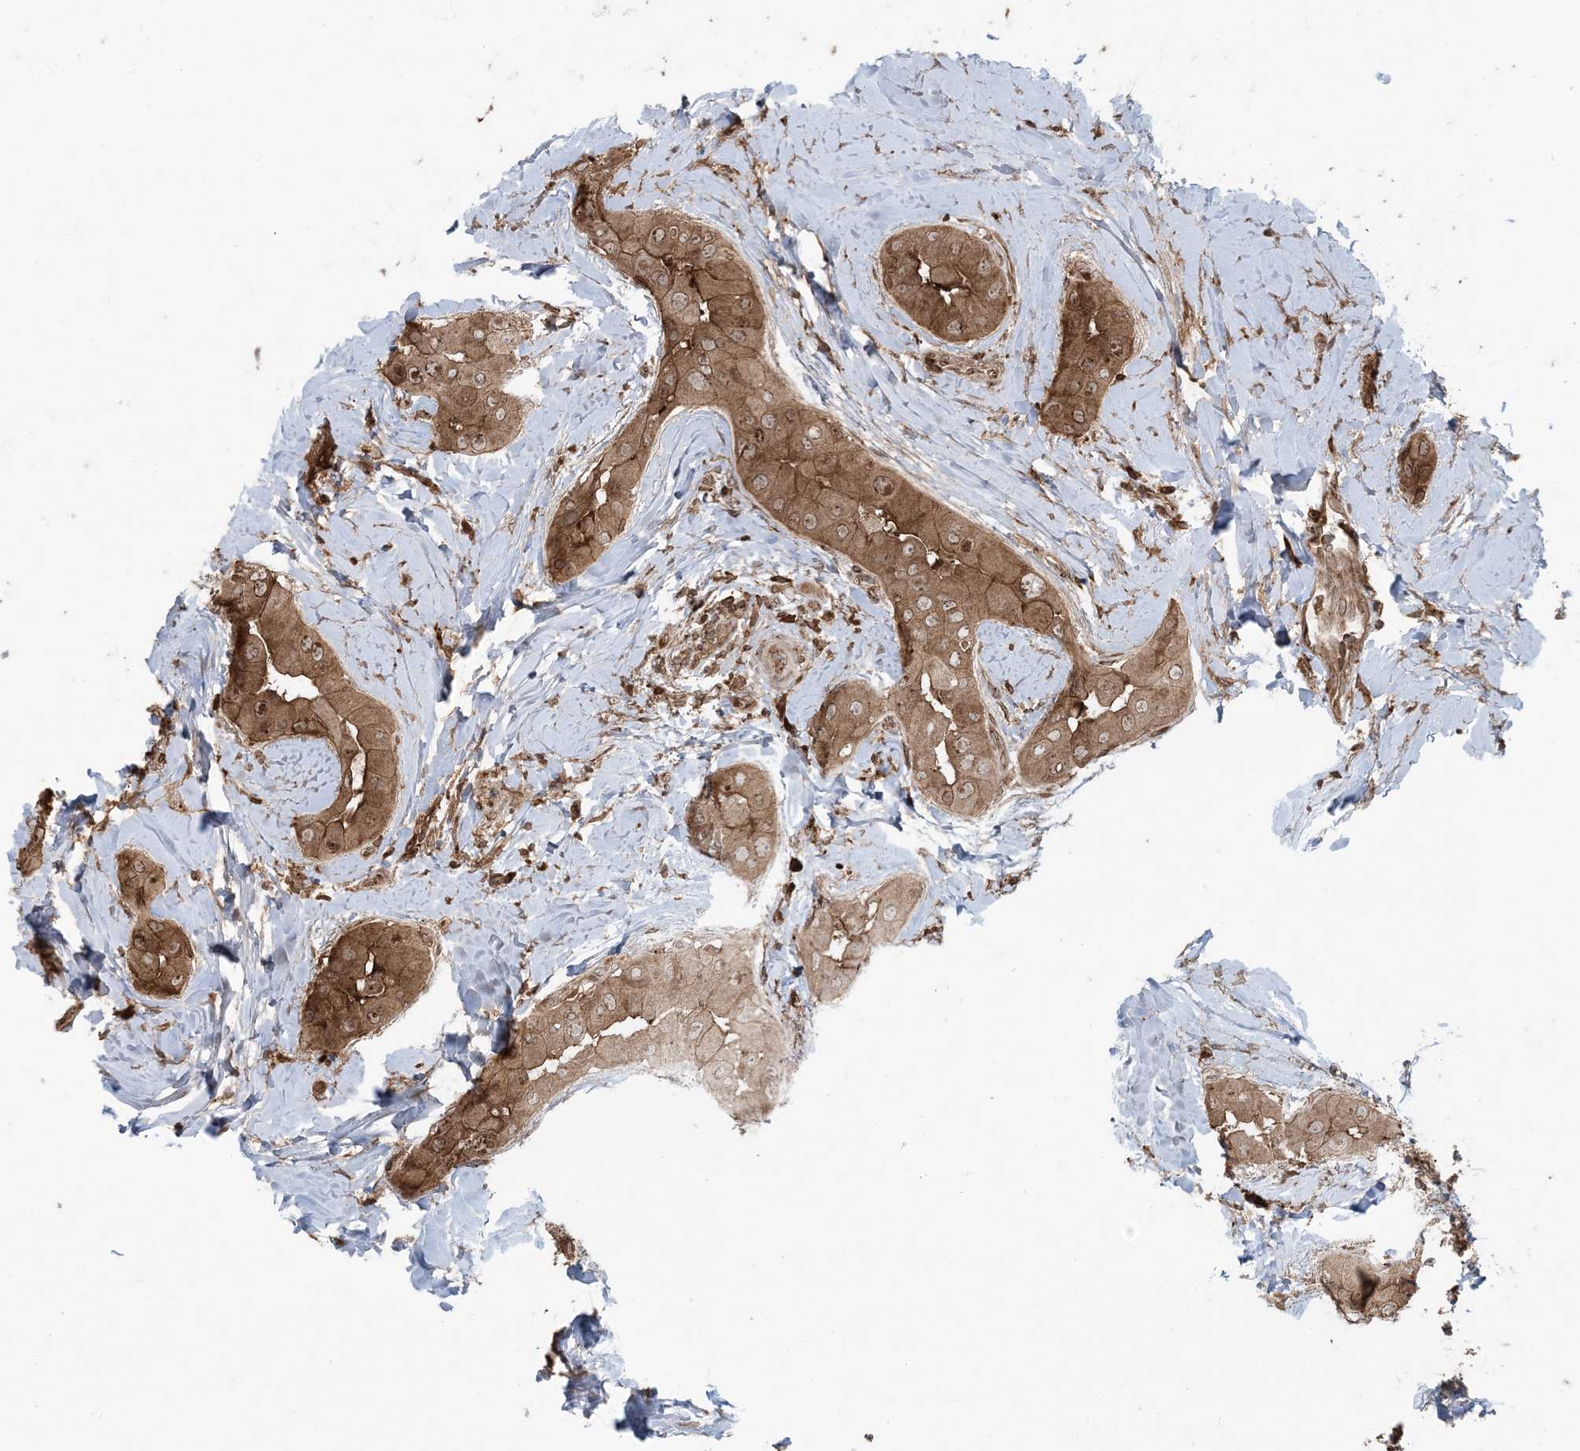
{"staining": {"intensity": "moderate", "quantity": ">75%", "location": "cytoplasmic/membranous,nuclear"}, "tissue": "thyroid cancer", "cell_type": "Tumor cells", "image_type": "cancer", "snomed": [{"axis": "morphology", "description": "Papillary adenocarcinoma, NOS"}, {"axis": "topography", "description": "Thyroid gland"}], "caption": "A medium amount of moderate cytoplasmic/membranous and nuclear positivity is appreciated in approximately >75% of tumor cells in thyroid cancer (papillary adenocarcinoma) tissue. (DAB IHC with brightfield microscopy, high magnification).", "gene": "DDX19B", "patient": {"sex": "male", "age": 33}}